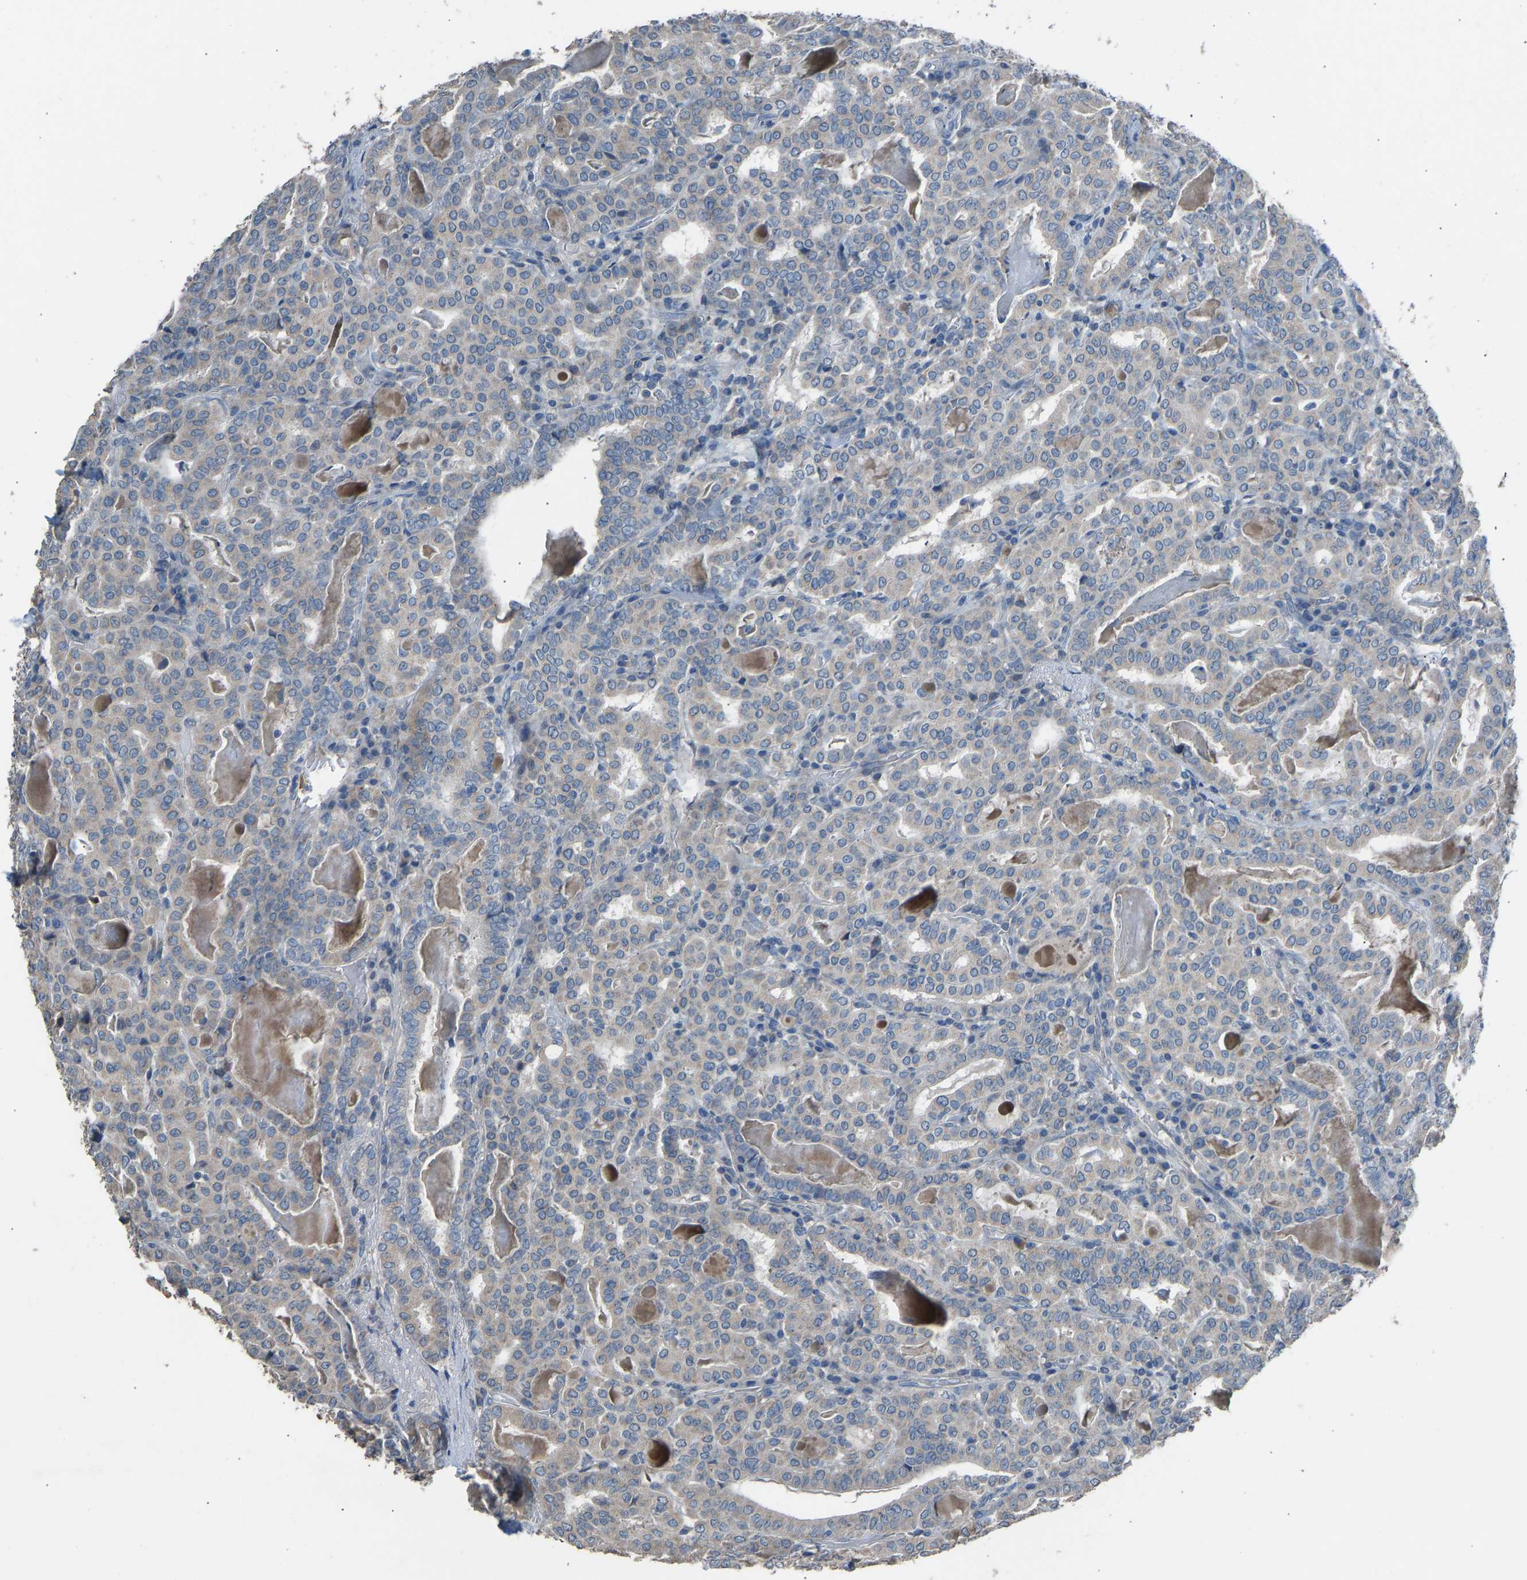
{"staining": {"intensity": "weak", "quantity": "25%-75%", "location": "cytoplasmic/membranous"}, "tissue": "thyroid cancer", "cell_type": "Tumor cells", "image_type": "cancer", "snomed": [{"axis": "morphology", "description": "Papillary adenocarcinoma, NOS"}, {"axis": "topography", "description": "Thyroid gland"}], "caption": "Weak cytoplasmic/membranous protein expression is present in about 25%-75% of tumor cells in thyroid cancer (papillary adenocarcinoma). The staining was performed using DAB (3,3'-diaminobenzidine), with brown indicating positive protein expression. Nuclei are stained blue with hematoxylin.", "gene": "TGFBR3", "patient": {"sex": "female", "age": 42}}